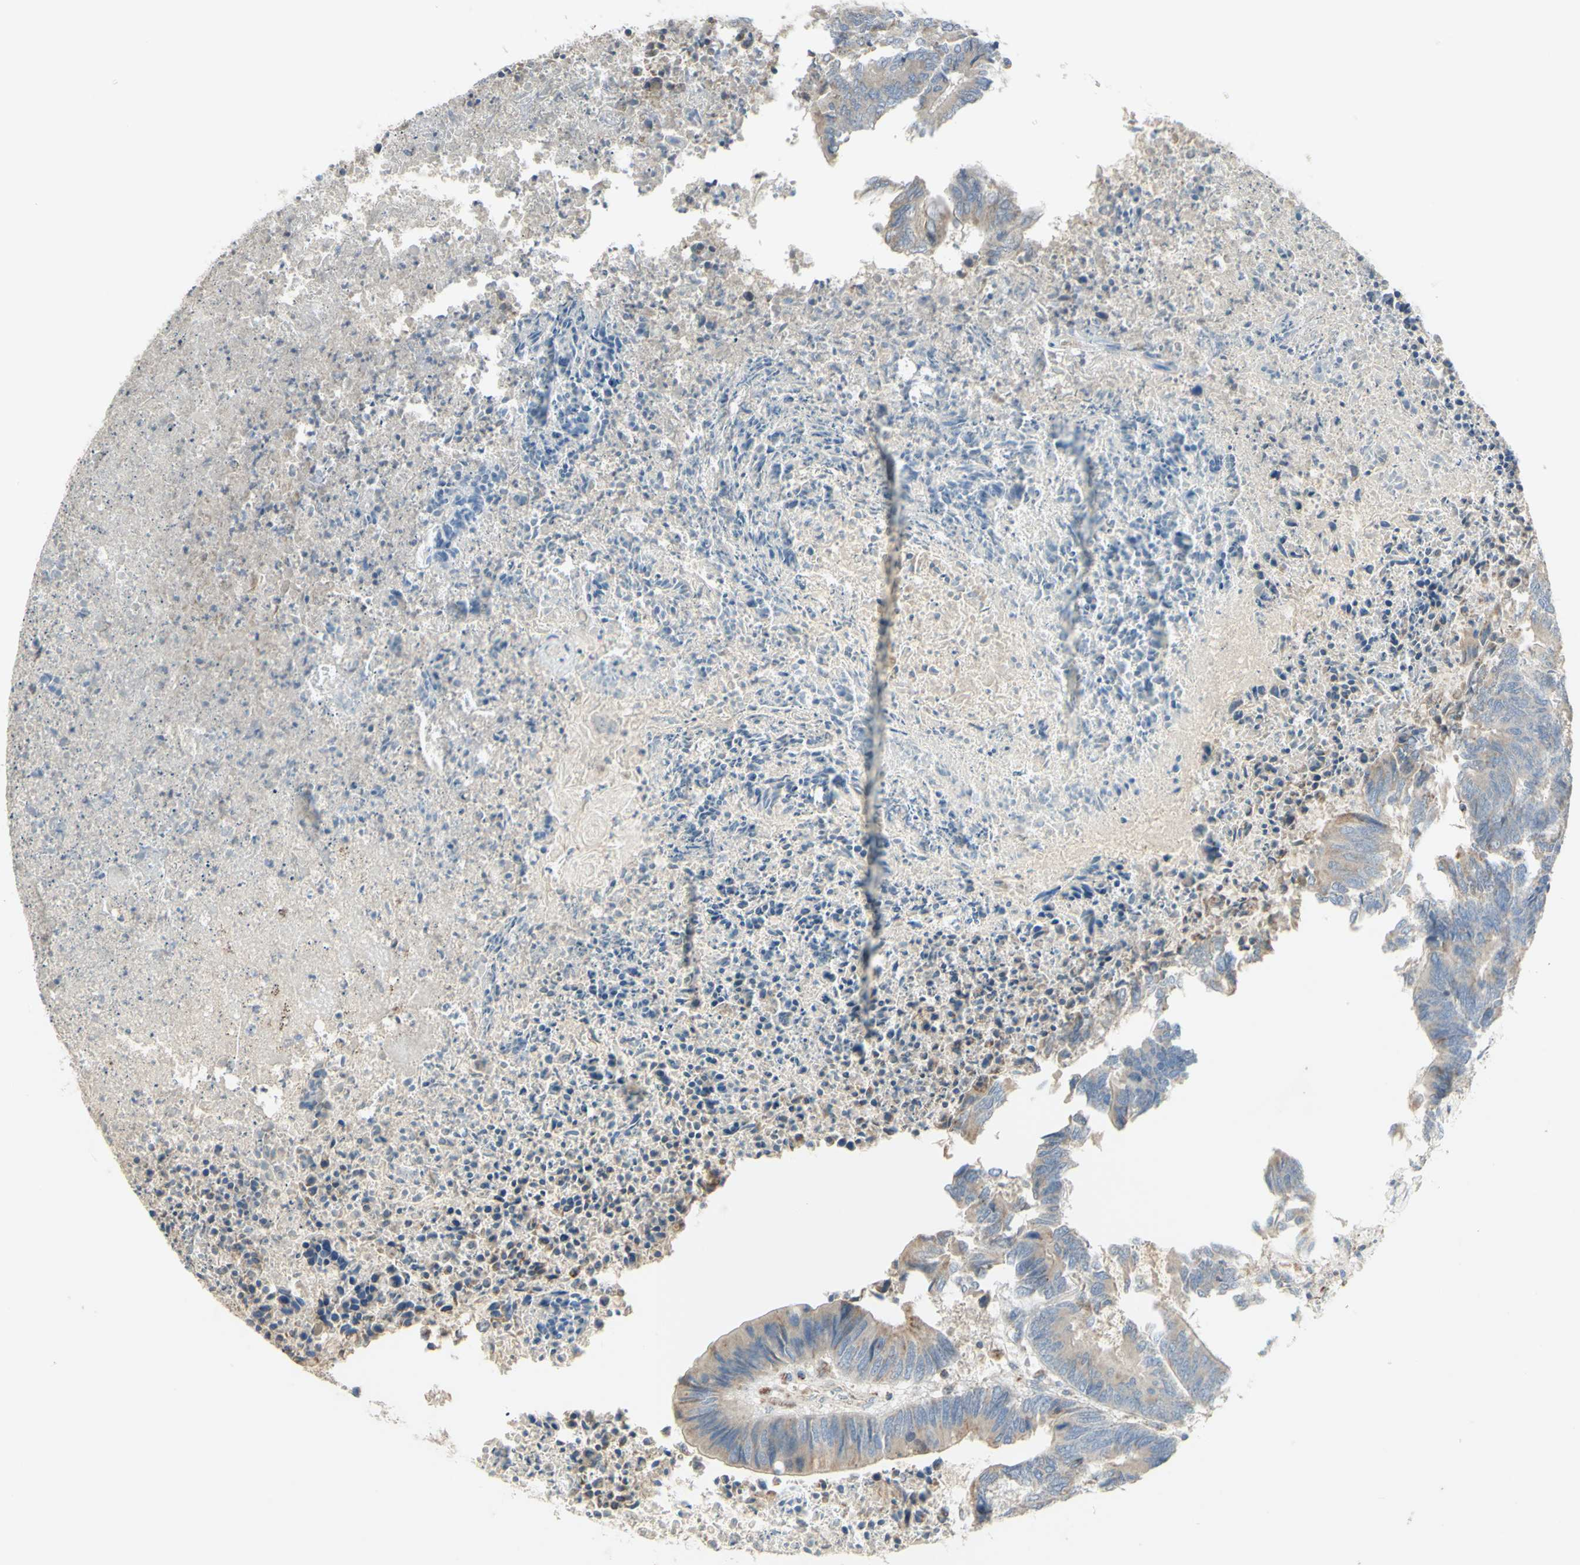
{"staining": {"intensity": "weak", "quantity": "<25%", "location": "cytoplasmic/membranous"}, "tissue": "colorectal cancer", "cell_type": "Tumor cells", "image_type": "cancer", "snomed": [{"axis": "morphology", "description": "Adenocarcinoma, NOS"}, {"axis": "topography", "description": "Rectum"}], "caption": "Colorectal cancer (adenocarcinoma) was stained to show a protein in brown. There is no significant positivity in tumor cells.", "gene": "CNTNAP1", "patient": {"sex": "male", "age": 63}}